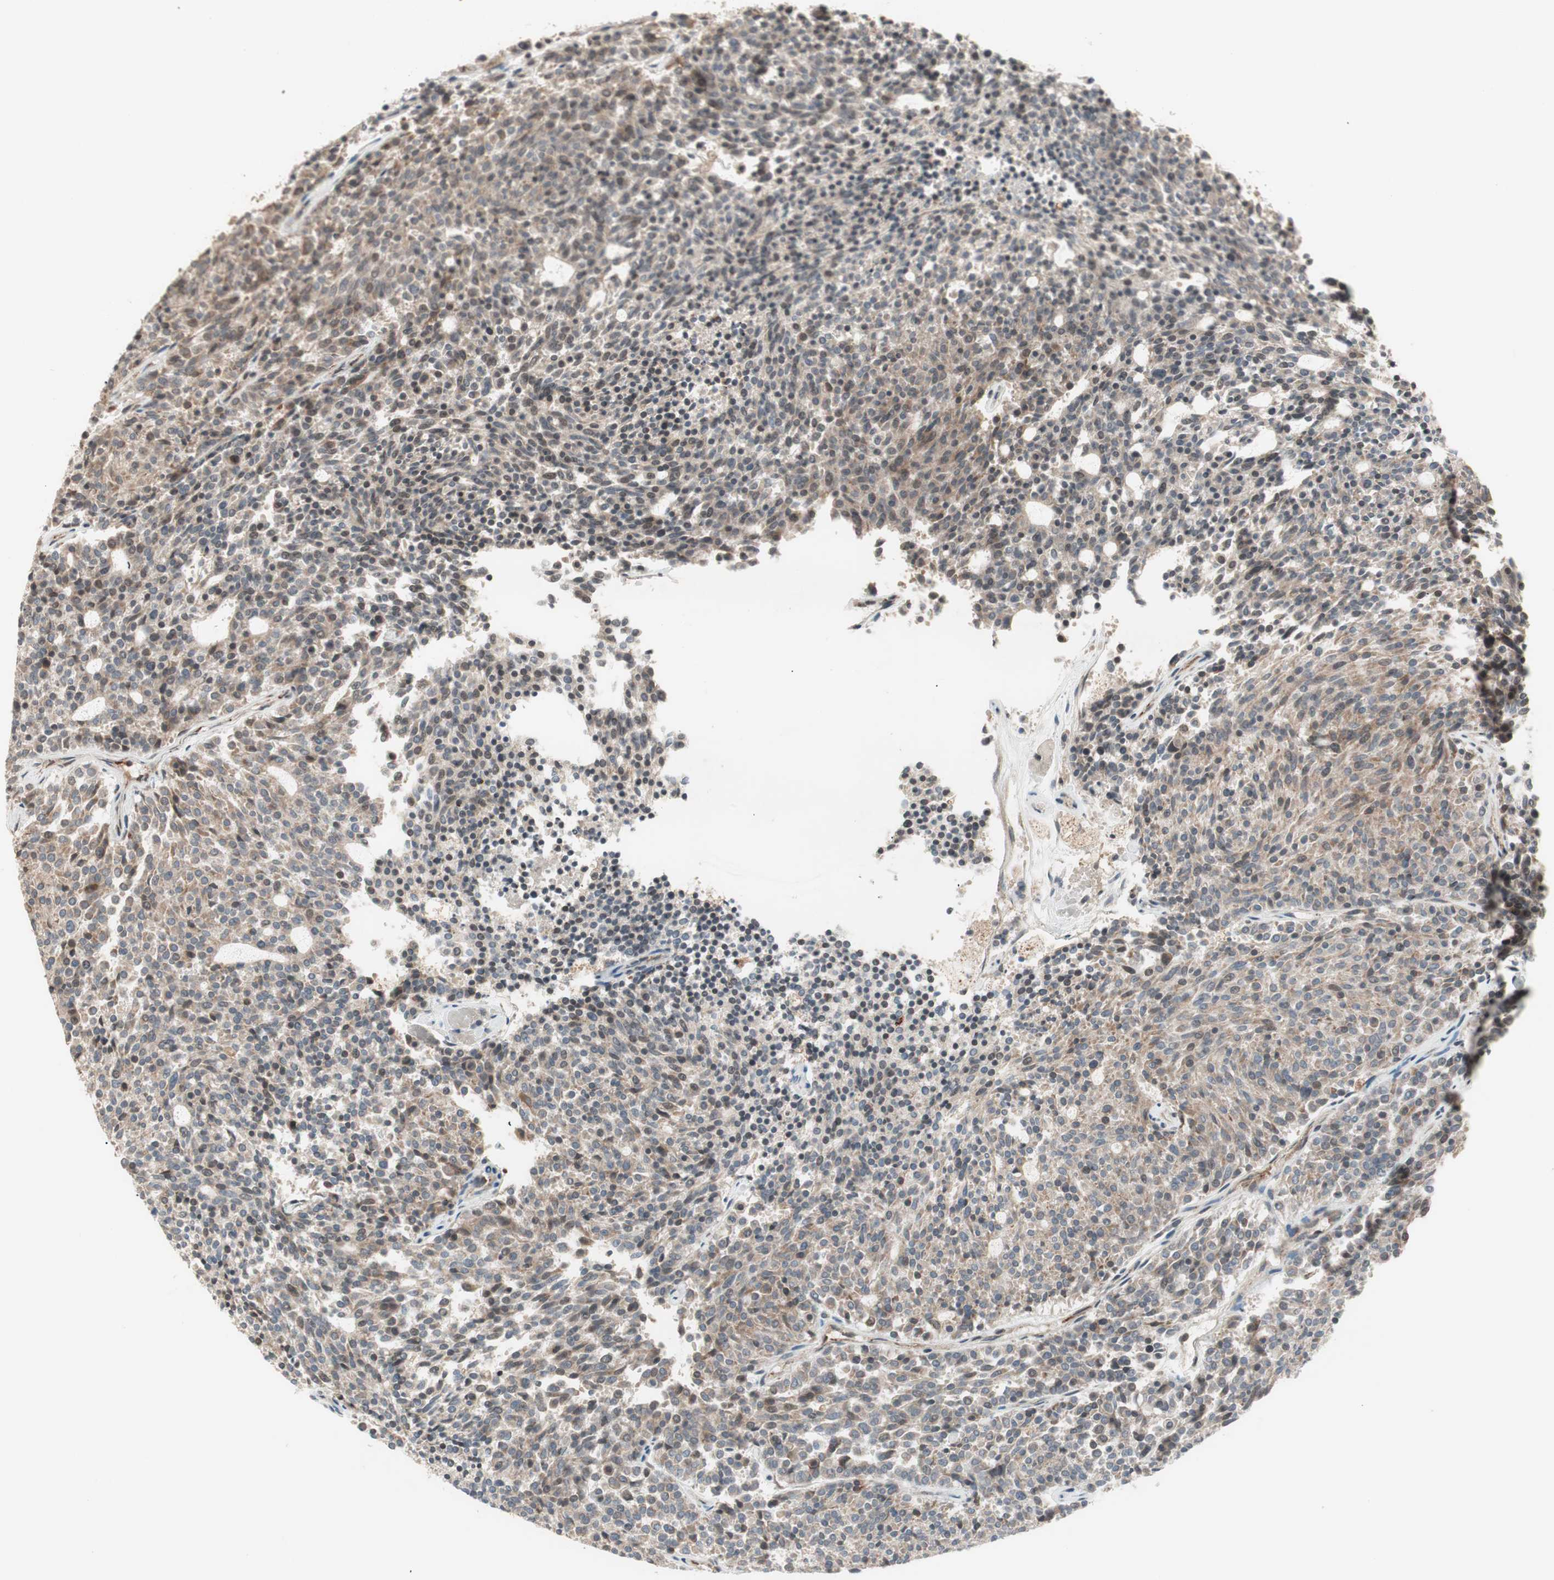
{"staining": {"intensity": "weak", "quantity": "25%-75%", "location": "cytoplasmic/membranous"}, "tissue": "carcinoid", "cell_type": "Tumor cells", "image_type": "cancer", "snomed": [{"axis": "morphology", "description": "Carcinoid, malignant, NOS"}, {"axis": "topography", "description": "Pancreas"}], "caption": "Human malignant carcinoid stained with a protein marker demonstrates weak staining in tumor cells.", "gene": "SFRP1", "patient": {"sex": "female", "age": 54}}